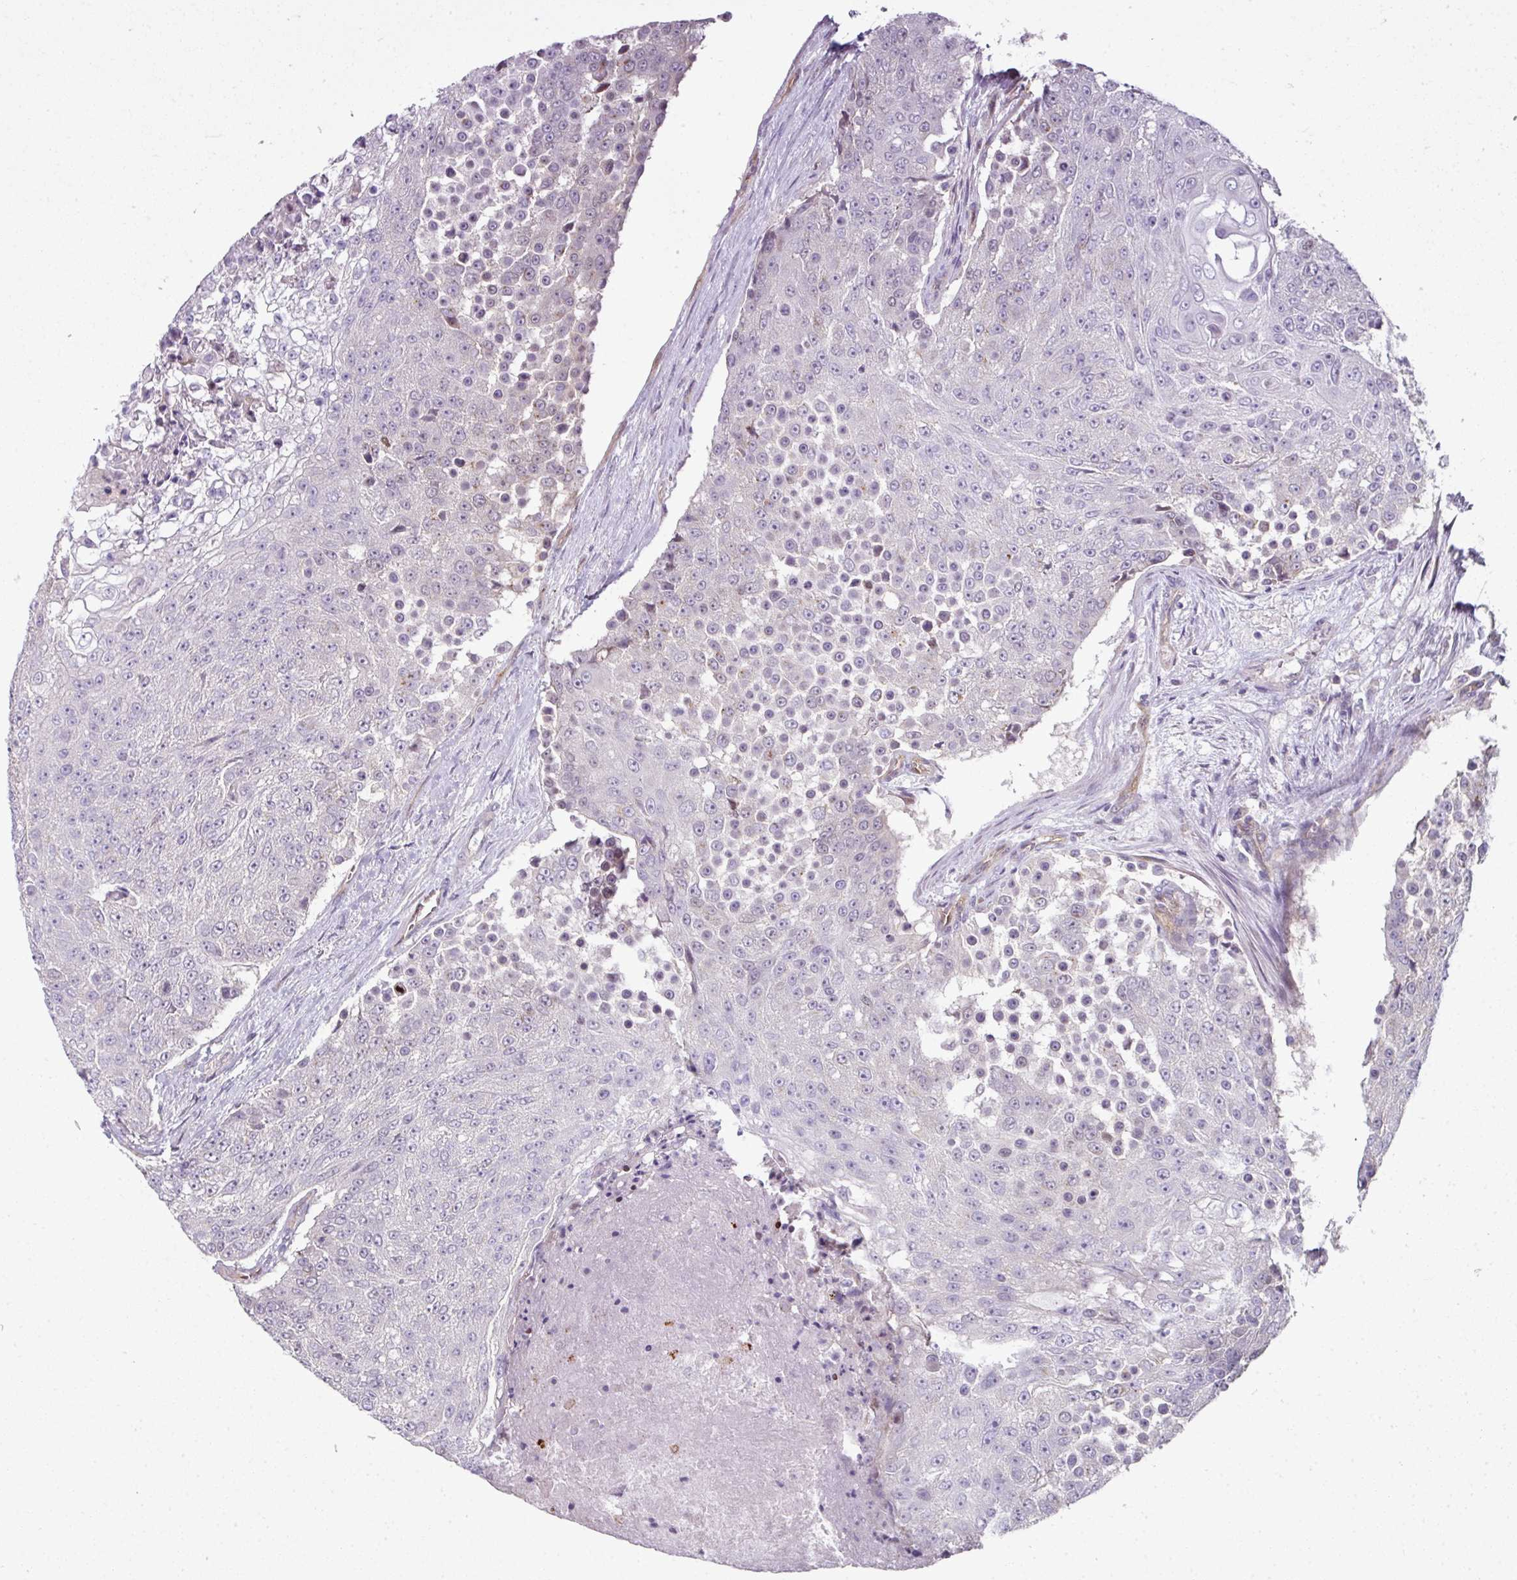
{"staining": {"intensity": "negative", "quantity": "none", "location": "none"}, "tissue": "urothelial cancer", "cell_type": "Tumor cells", "image_type": "cancer", "snomed": [{"axis": "morphology", "description": "Urothelial carcinoma, High grade"}, {"axis": "topography", "description": "Urinary bladder"}], "caption": "This is a photomicrograph of immunohistochemistry staining of high-grade urothelial carcinoma, which shows no expression in tumor cells.", "gene": "C19orf33", "patient": {"sex": "female", "age": 63}}